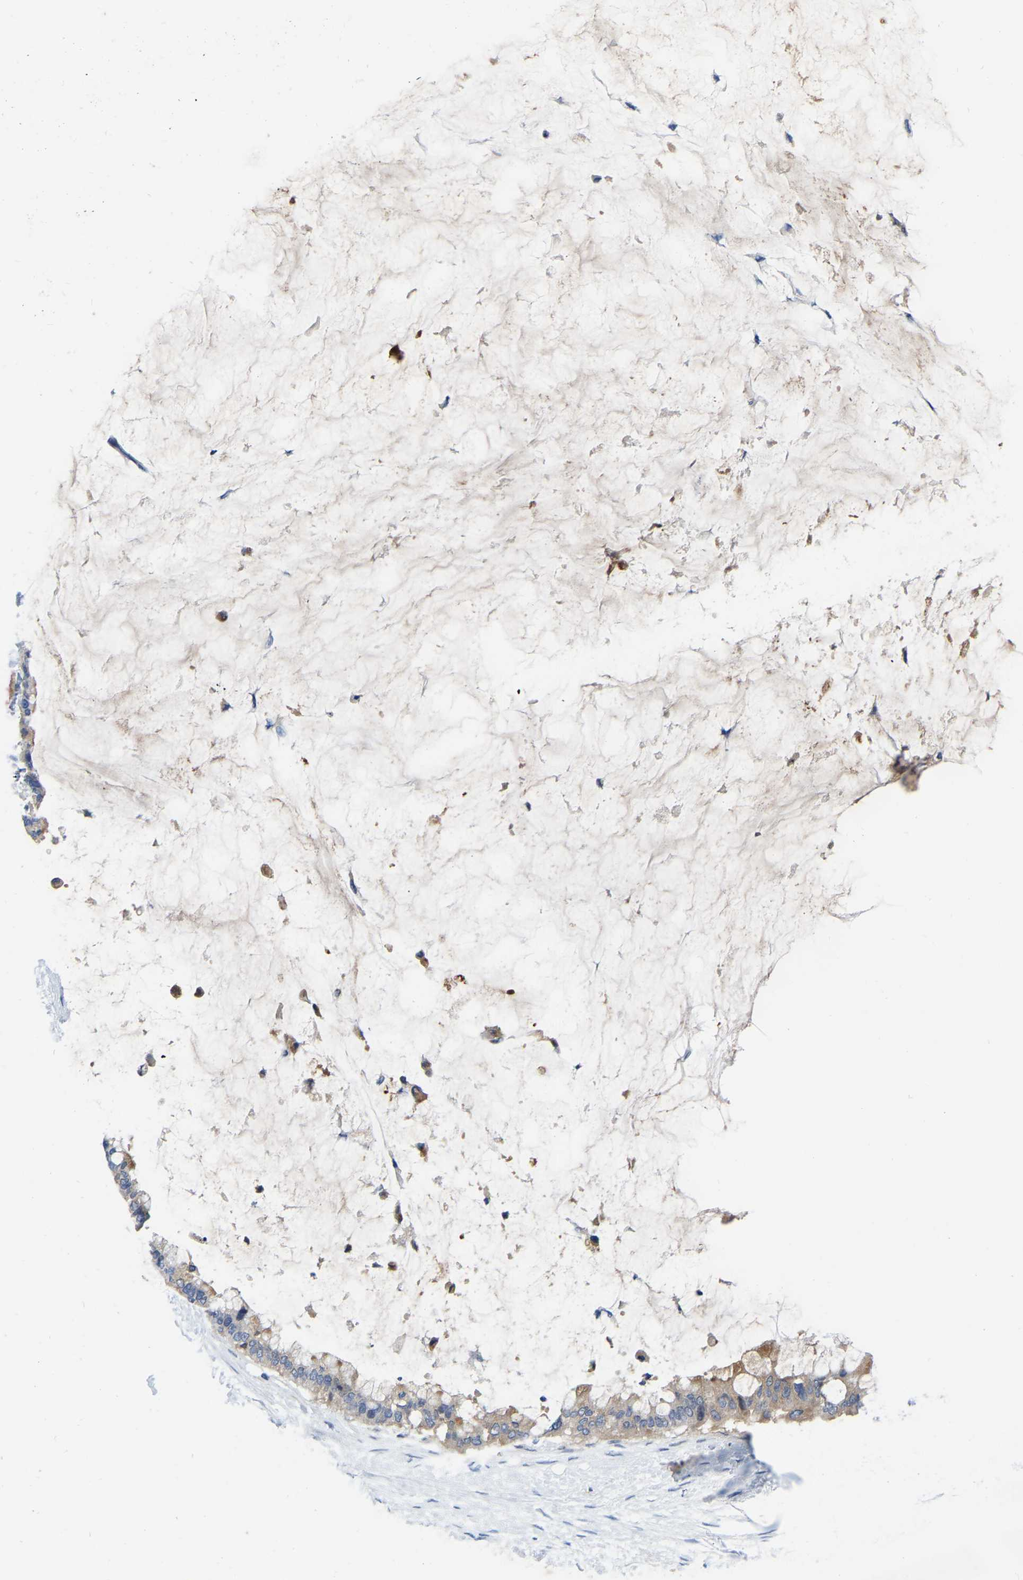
{"staining": {"intensity": "weak", "quantity": ">75%", "location": "cytoplasmic/membranous"}, "tissue": "pancreatic cancer", "cell_type": "Tumor cells", "image_type": "cancer", "snomed": [{"axis": "morphology", "description": "Adenocarcinoma, NOS"}, {"axis": "topography", "description": "Pancreas"}], "caption": "Protein analysis of adenocarcinoma (pancreatic) tissue demonstrates weak cytoplasmic/membranous staining in approximately >75% of tumor cells. Immunohistochemistry (ihc) stains the protein in brown and the nuclei are stained blue.", "gene": "RAB27B", "patient": {"sex": "male", "age": 41}}